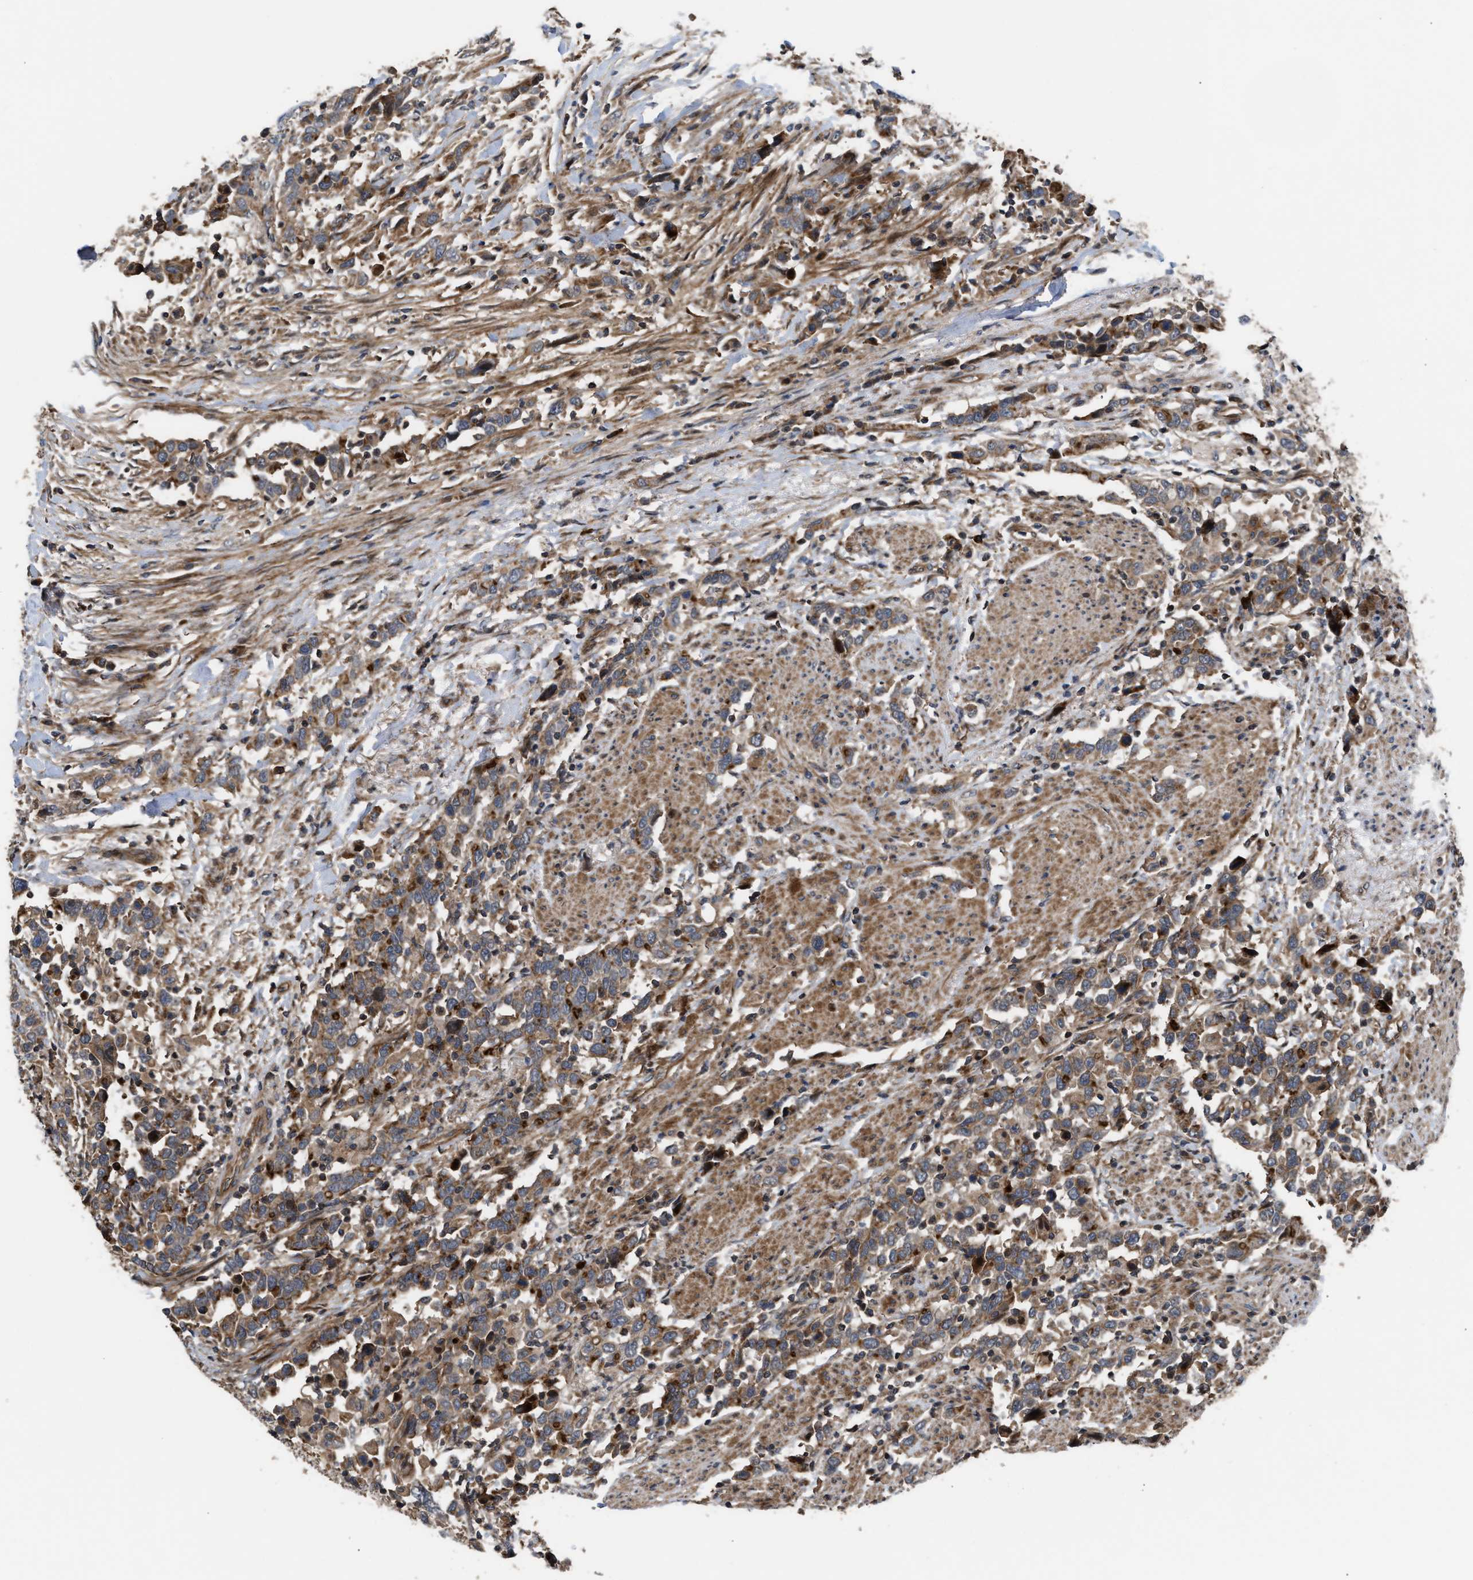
{"staining": {"intensity": "moderate", "quantity": ">75%", "location": "cytoplasmic/membranous"}, "tissue": "urothelial cancer", "cell_type": "Tumor cells", "image_type": "cancer", "snomed": [{"axis": "morphology", "description": "Urothelial carcinoma, High grade"}, {"axis": "topography", "description": "Urinary bladder"}], "caption": "DAB (3,3'-diaminobenzidine) immunohistochemical staining of urothelial cancer exhibits moderate cytoplasmic/membranous protein expression in about >75% of tumor cells. Ihc stains the protein in brown and the nuclei are stained blue.", "gene": "STAU1", "patient": {"sex": "male", "age": 61}}